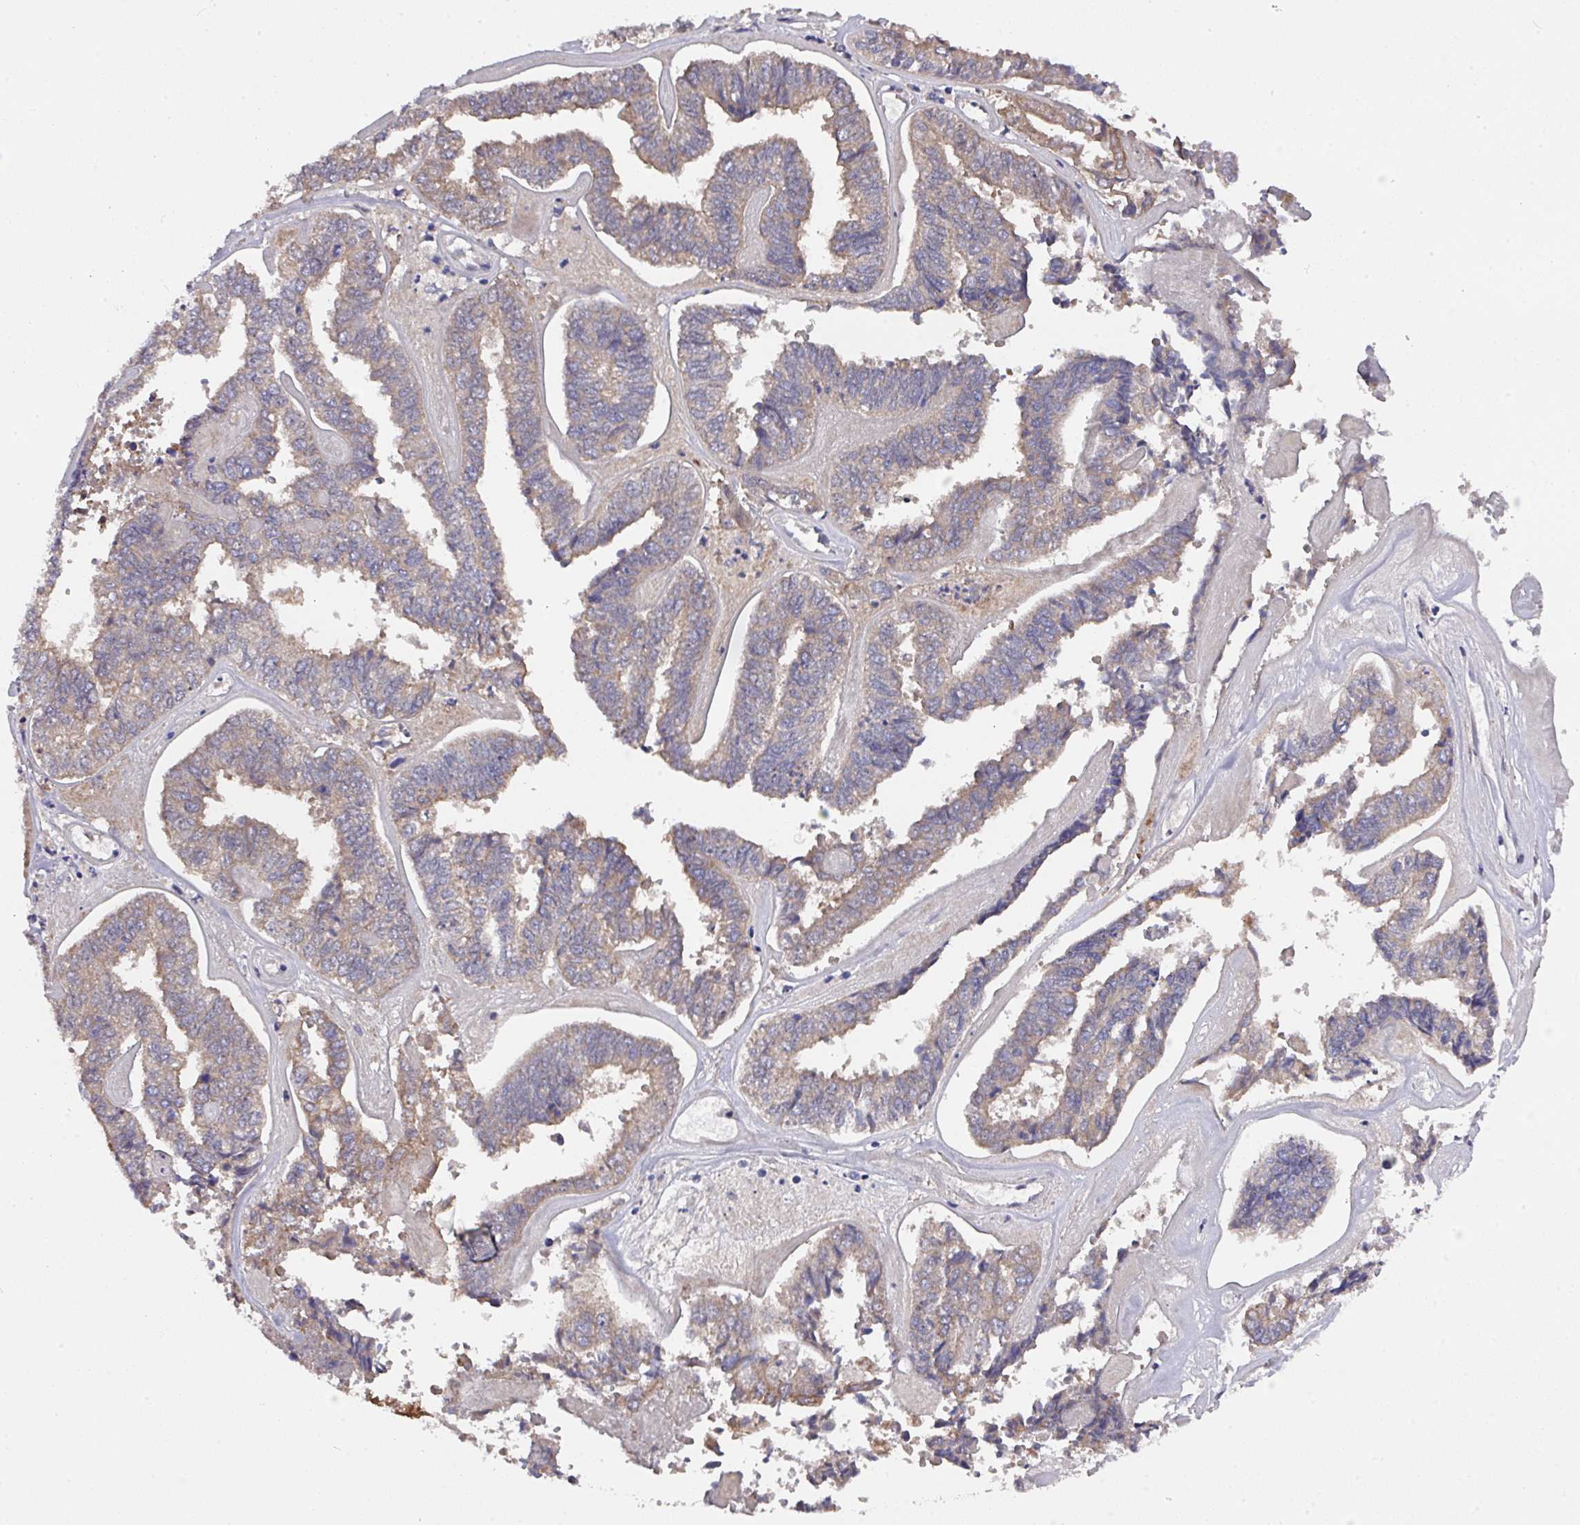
{"staining": {"intensity": "weak", "quantity": "25%-75%", "location": "cytoplasmic/membranous"}, "tissue": "endometrial cancer", "cell_type": "Tumor cells", "image_type": "cancer", "snomed": [{"axis": "morphology", "description": "Adenocarcinoma, NOS"}, {"axis": "topography", "description": "Endometrium"}], "caption": "Endometrial cancer stained with DAB IHC shows low levels of weak cytoplasmic/membranous staining in approximately 25%-75% of tumor cells.", "gene": "PRR5", "patient": {"sex": "female", "age": 73}}